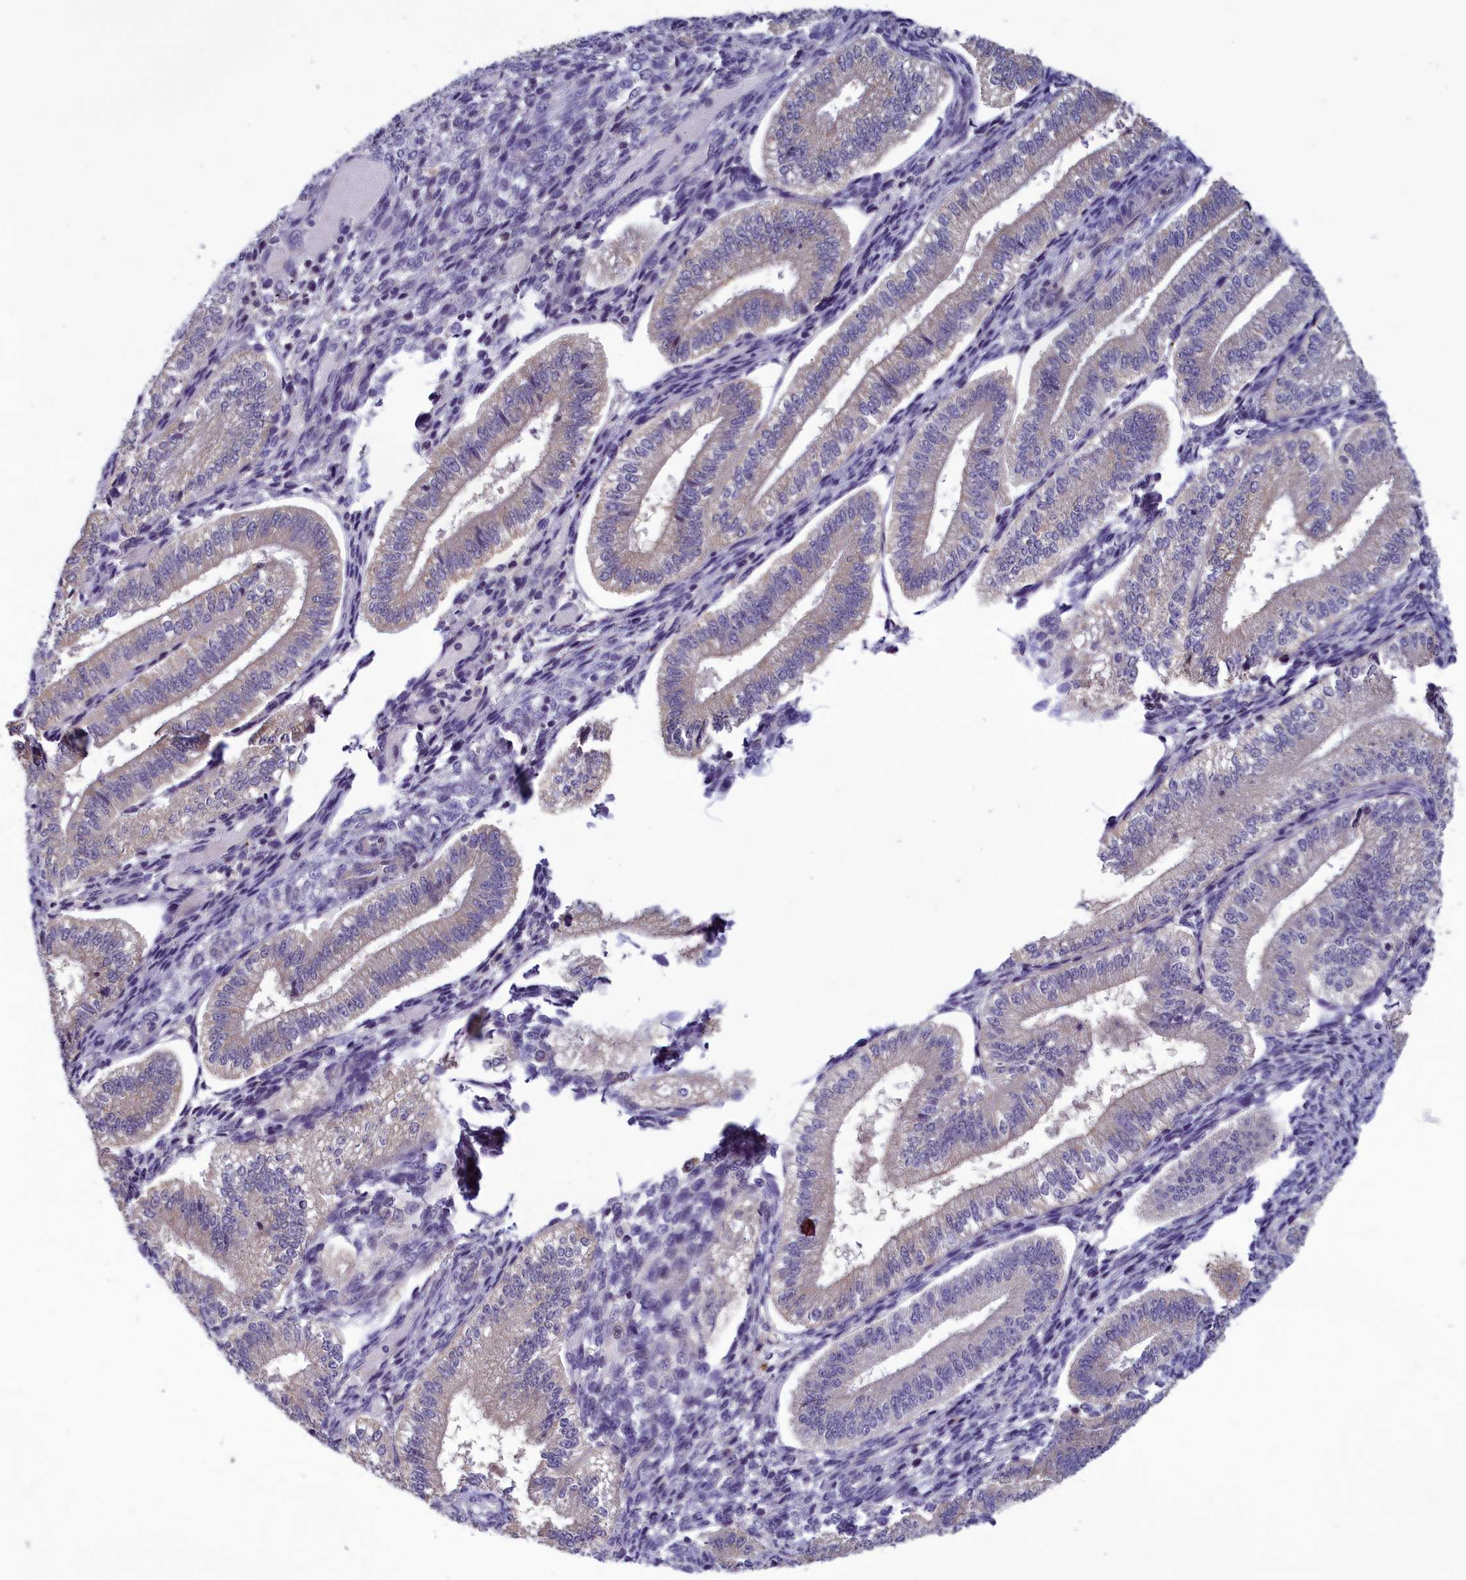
{"staining": {"intensity": "negative", "quantity": "none", "location": "none"}, "tissue": "endometrium", "cell_type": "Cells in endometrial stroma", "image_type": "normal", "snomed": [{"axis": "morphology", "description": "Normal tissue, NOS"}, {"axis": "topography", "description": "Endometrium"}], "caption": "This is an immunohistochemistry histopathology image of benign endometrium. There is no staining in cells in endometrial stroma.", "gene": "HECA", "patient": {"sex": "female", "age": 34}}